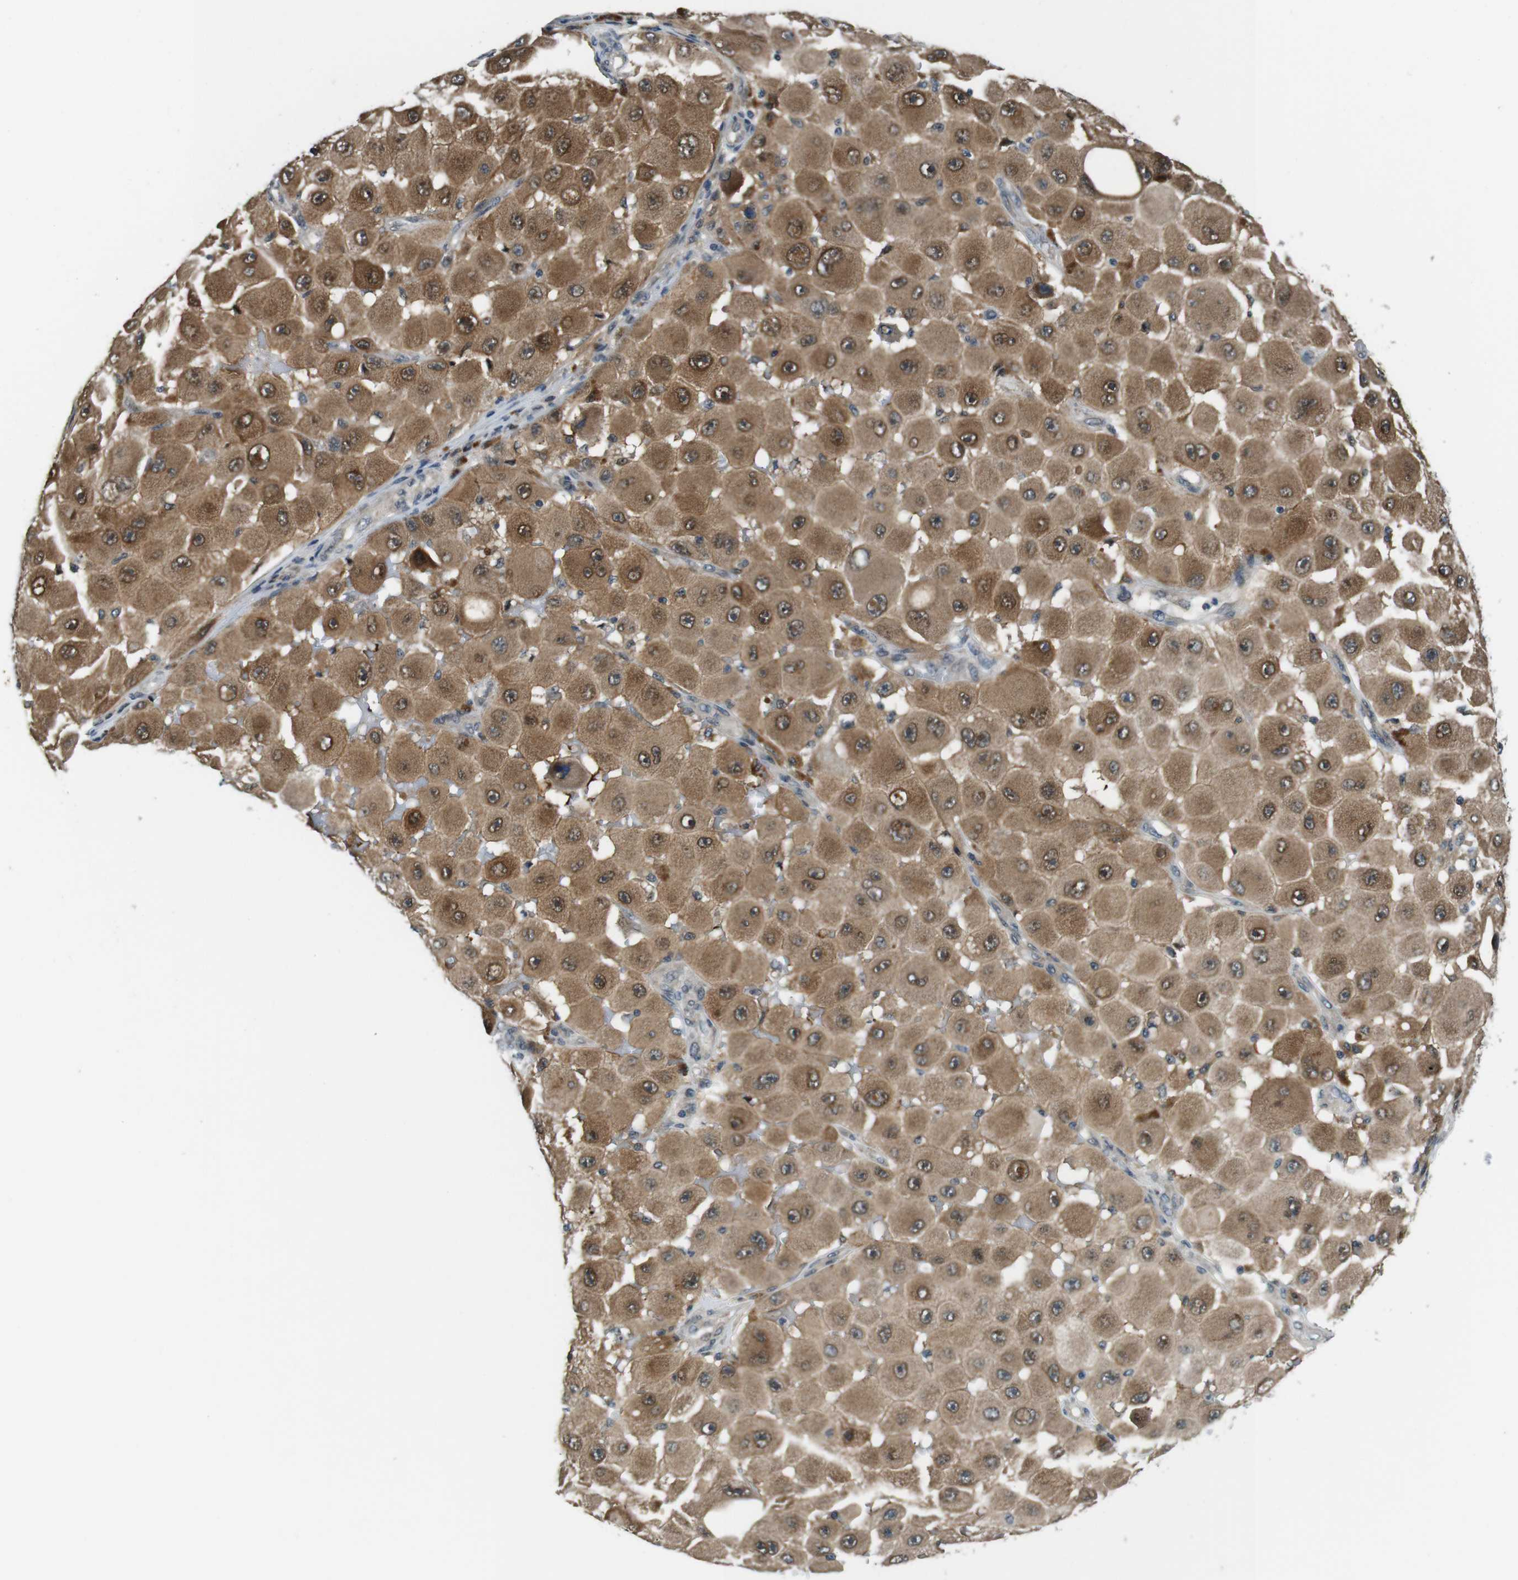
{"staining": {"intensity": "moderate", "quantity": ">75%", "location": "cytoplasmic/membranous"}, "tissue": "melanoma", "cell_type": "Tumor cells", "image_type": "cancer", "snomed": [{"axis": "morphology", "description": "Malignant melanoma, NOS"}, {"axis": "topography", "description": "Skin"}], "caption": "Protein expression analysis of malignant melanoma displays moderate cytoplasmic/membranous expression in approximately >75% of tumor cells.", "gene": "LRP5", "patient": {"sex": "female", "age": 81}}